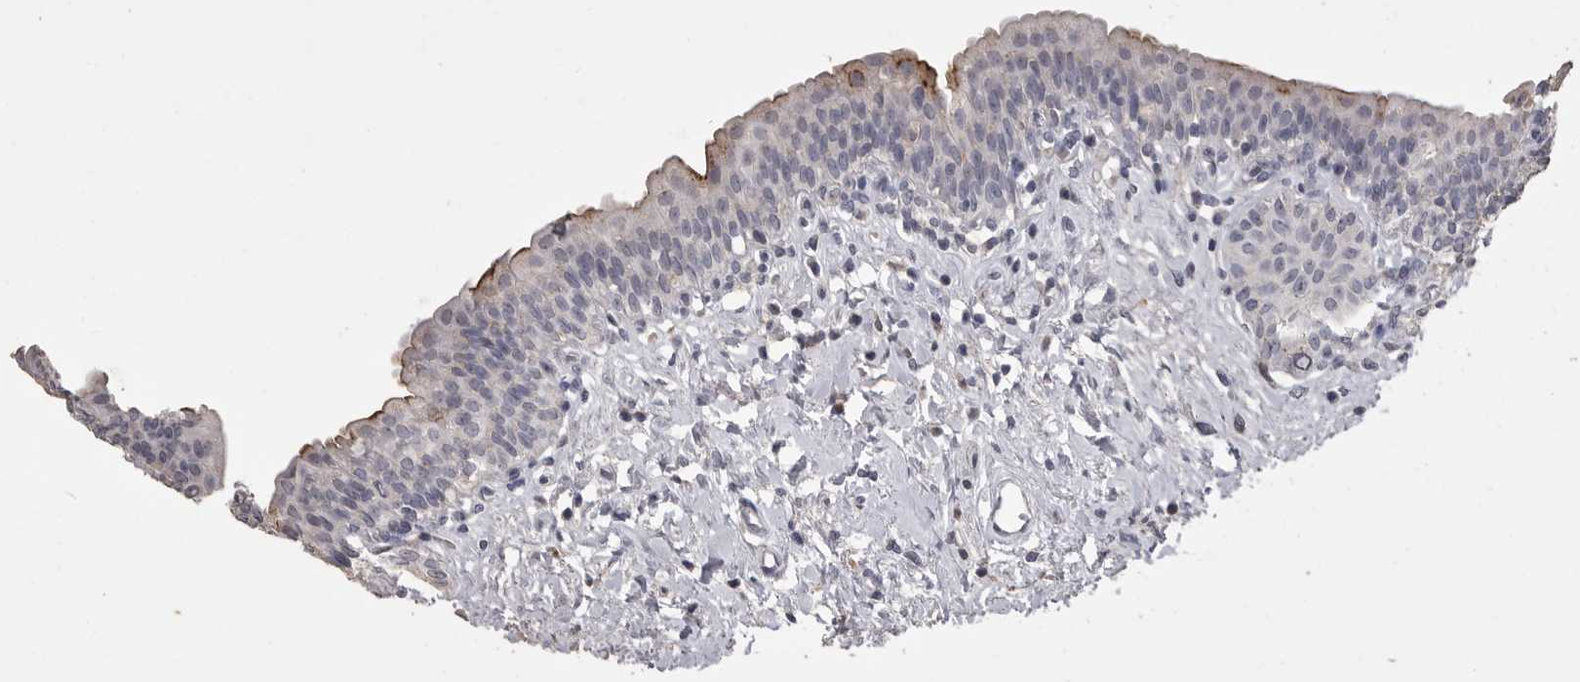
{"staining": {"intensity": "moderate", "quantity": "<25%", "location": "cytoplasmic/membranous"}, "tissue": "urinary bladder", "cell_type": "Urothelial cells", "image_type": "normal", "snomed": [{"axis": "morphology", "description": "Normal tissue, NOS"}, {"axis": "topography", "description": "Urinary bladder"}], "caption": "This micrograph reveals immunohistochemistry staining of unremarkable urinary bladder, with low moderate cytoplasmic/membranous positivity in approximately <25% of urothelial cells.", "gene": "MMP7", "patient": {"sex": "male", "age": 83}}